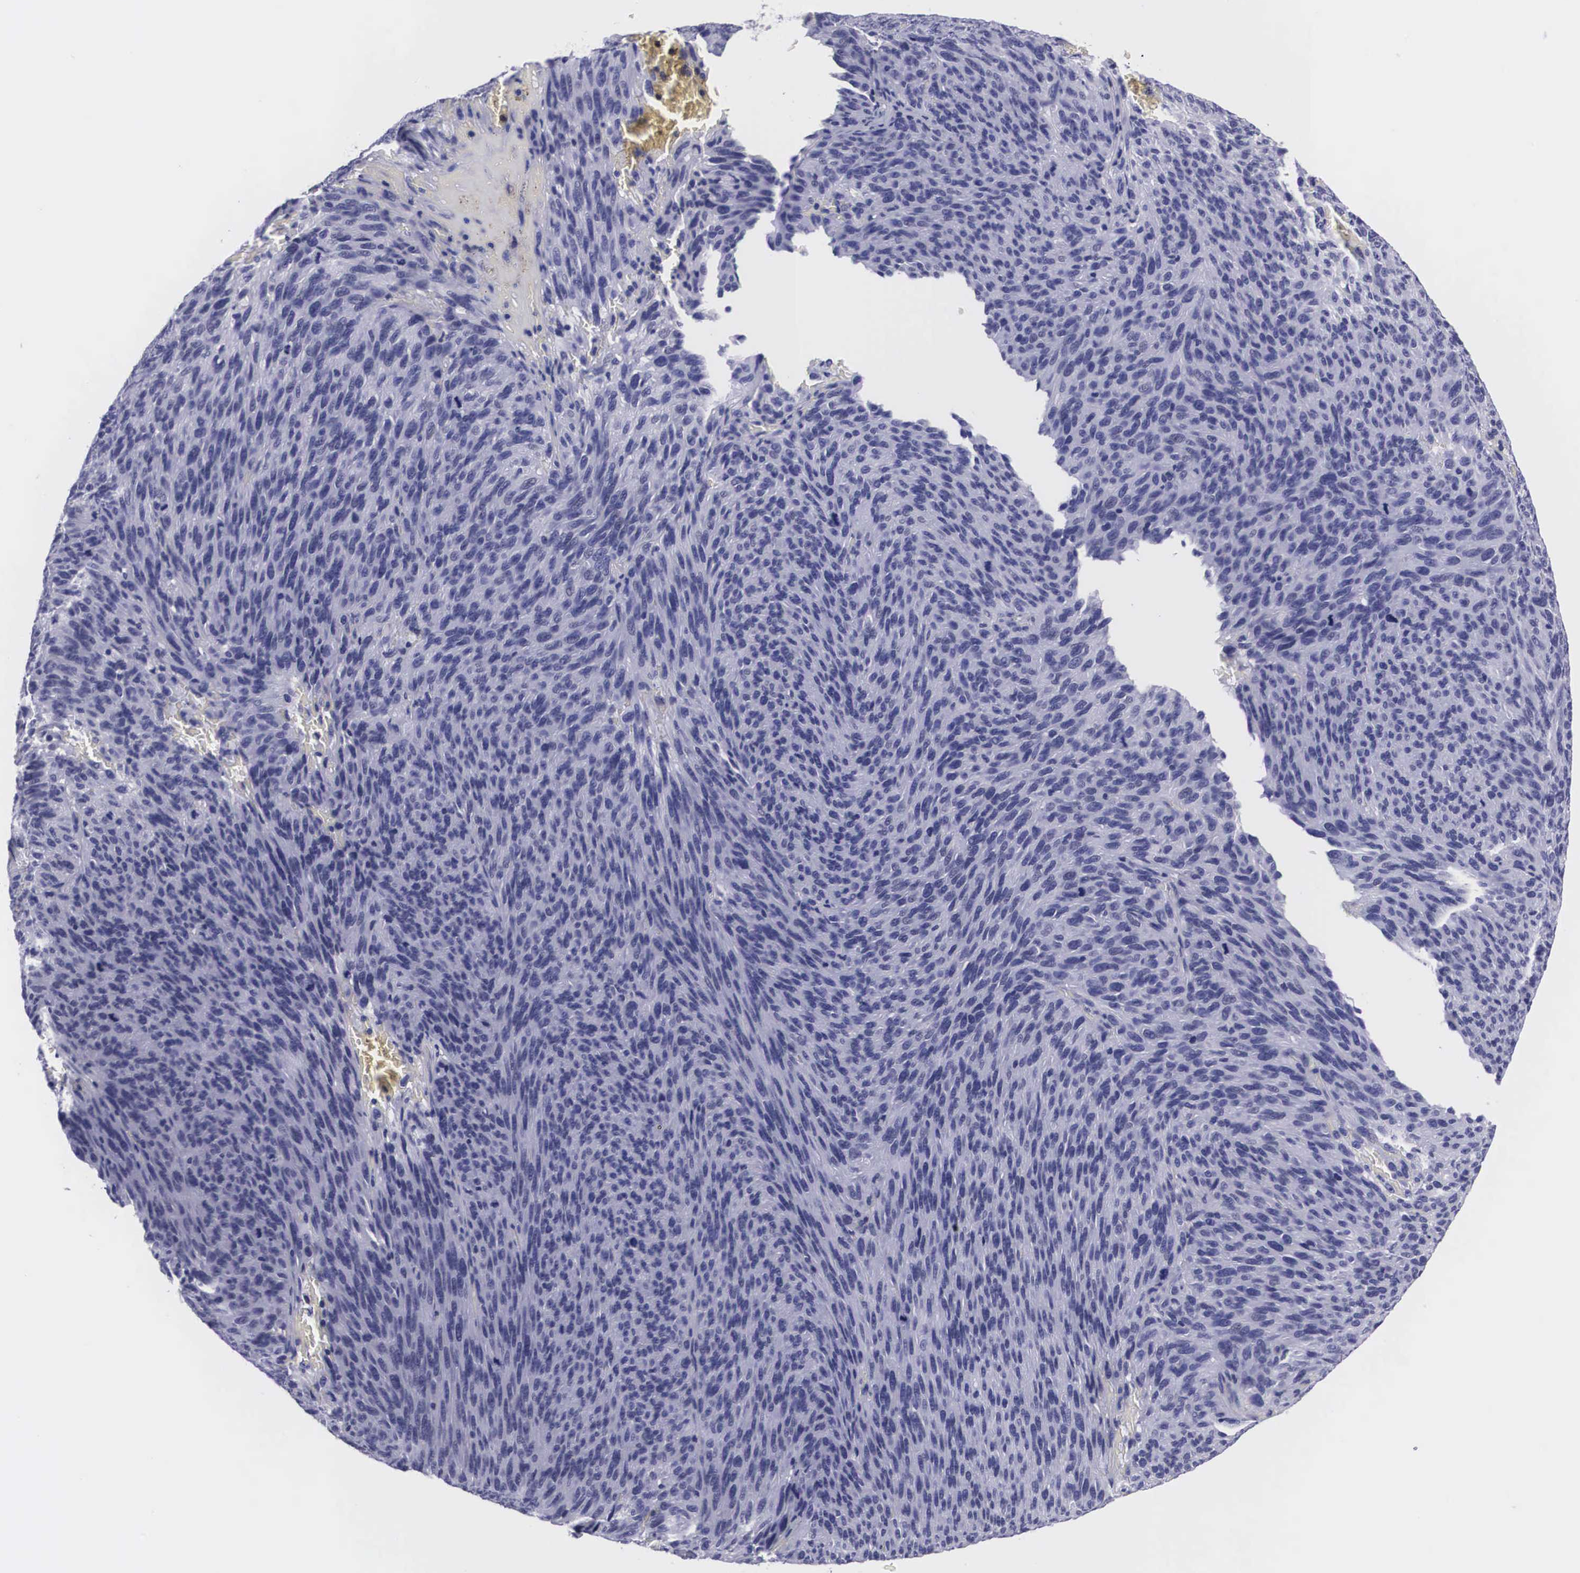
{"staining": {"intensity": "negative", "quantity": "none", "location": "none"}, "tissue": "melanoma", "cell_type": "Tumor cells", "image_type": "cancer", "snomed": [{"axis": "morphology", "description": "Malignant melanoma, NOS"}, {"axis": "topography", "description": "Skin"}], "caption": "The micrograph exhibits no significant positivity in tumor cells of melanoma.", "gene": "C22orf31", "patient": {"sex": "male", "age": 76}}